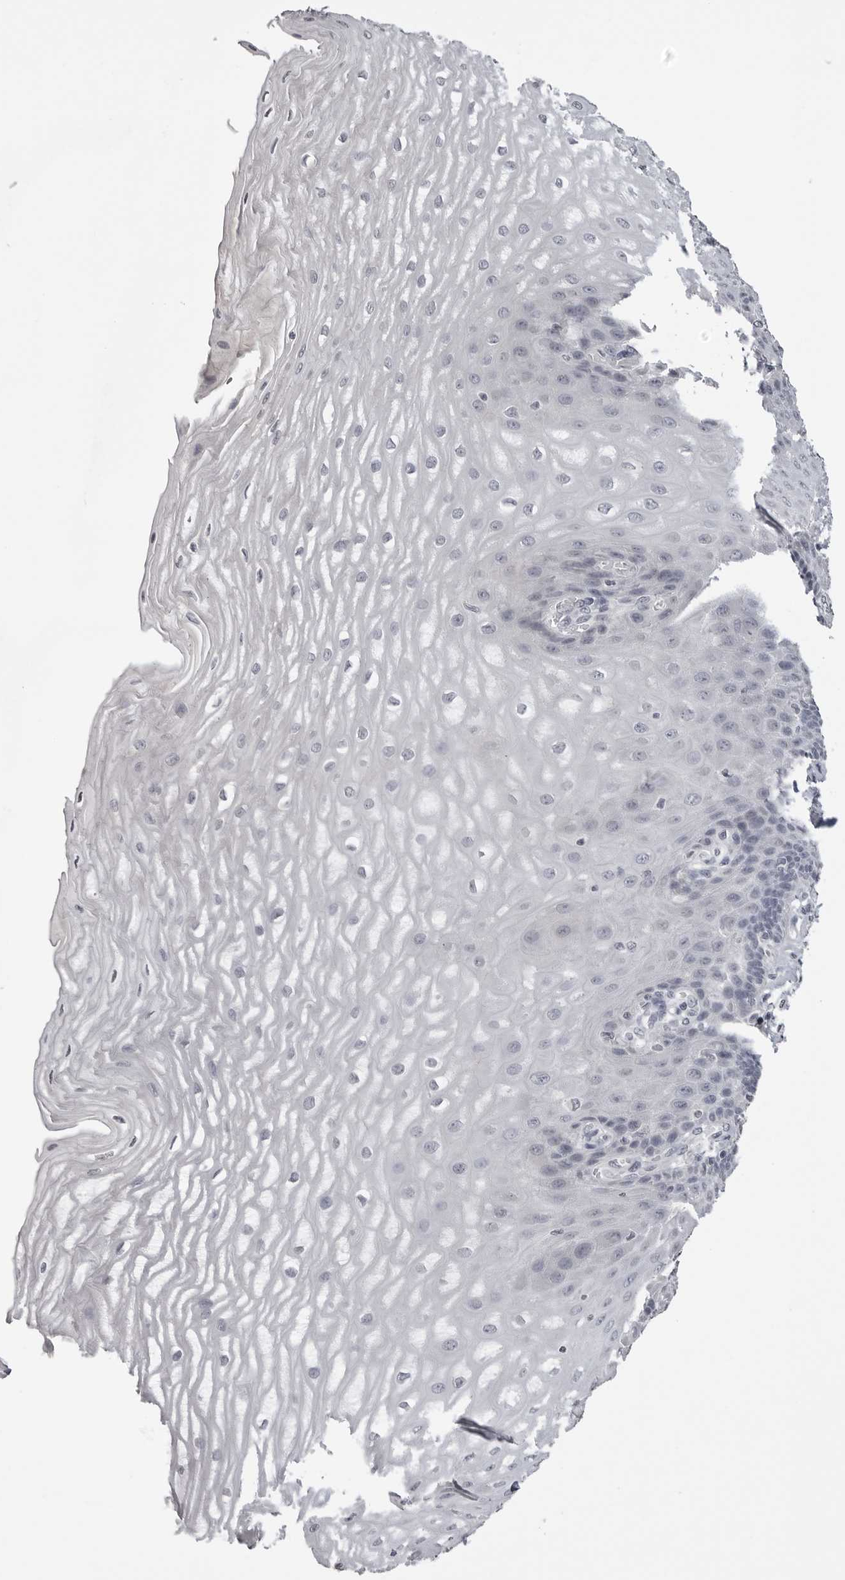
{"staining": {"intensity": "negative", "quantity": "none", "location": "none"}, "tissue": "esophagus", "cell_type": "Squamous epithelial cells", "image_type": "normal", "snomed": [{"axis": "morphology", "description": "Normal tissue, NOS"}, {"axis": "topography", "description": "Esophagus"}], "caption": "Squamous epithelial cells are negative for protein expression in normal human esophagus. (Stains: DAB immunohistochemistry (IHC) with hematoxylin counter stain, Microscopy: brightfield microscopy at high magnification).", "gene": "GPN2", "patient": {"sex": "male", "age": 54}}